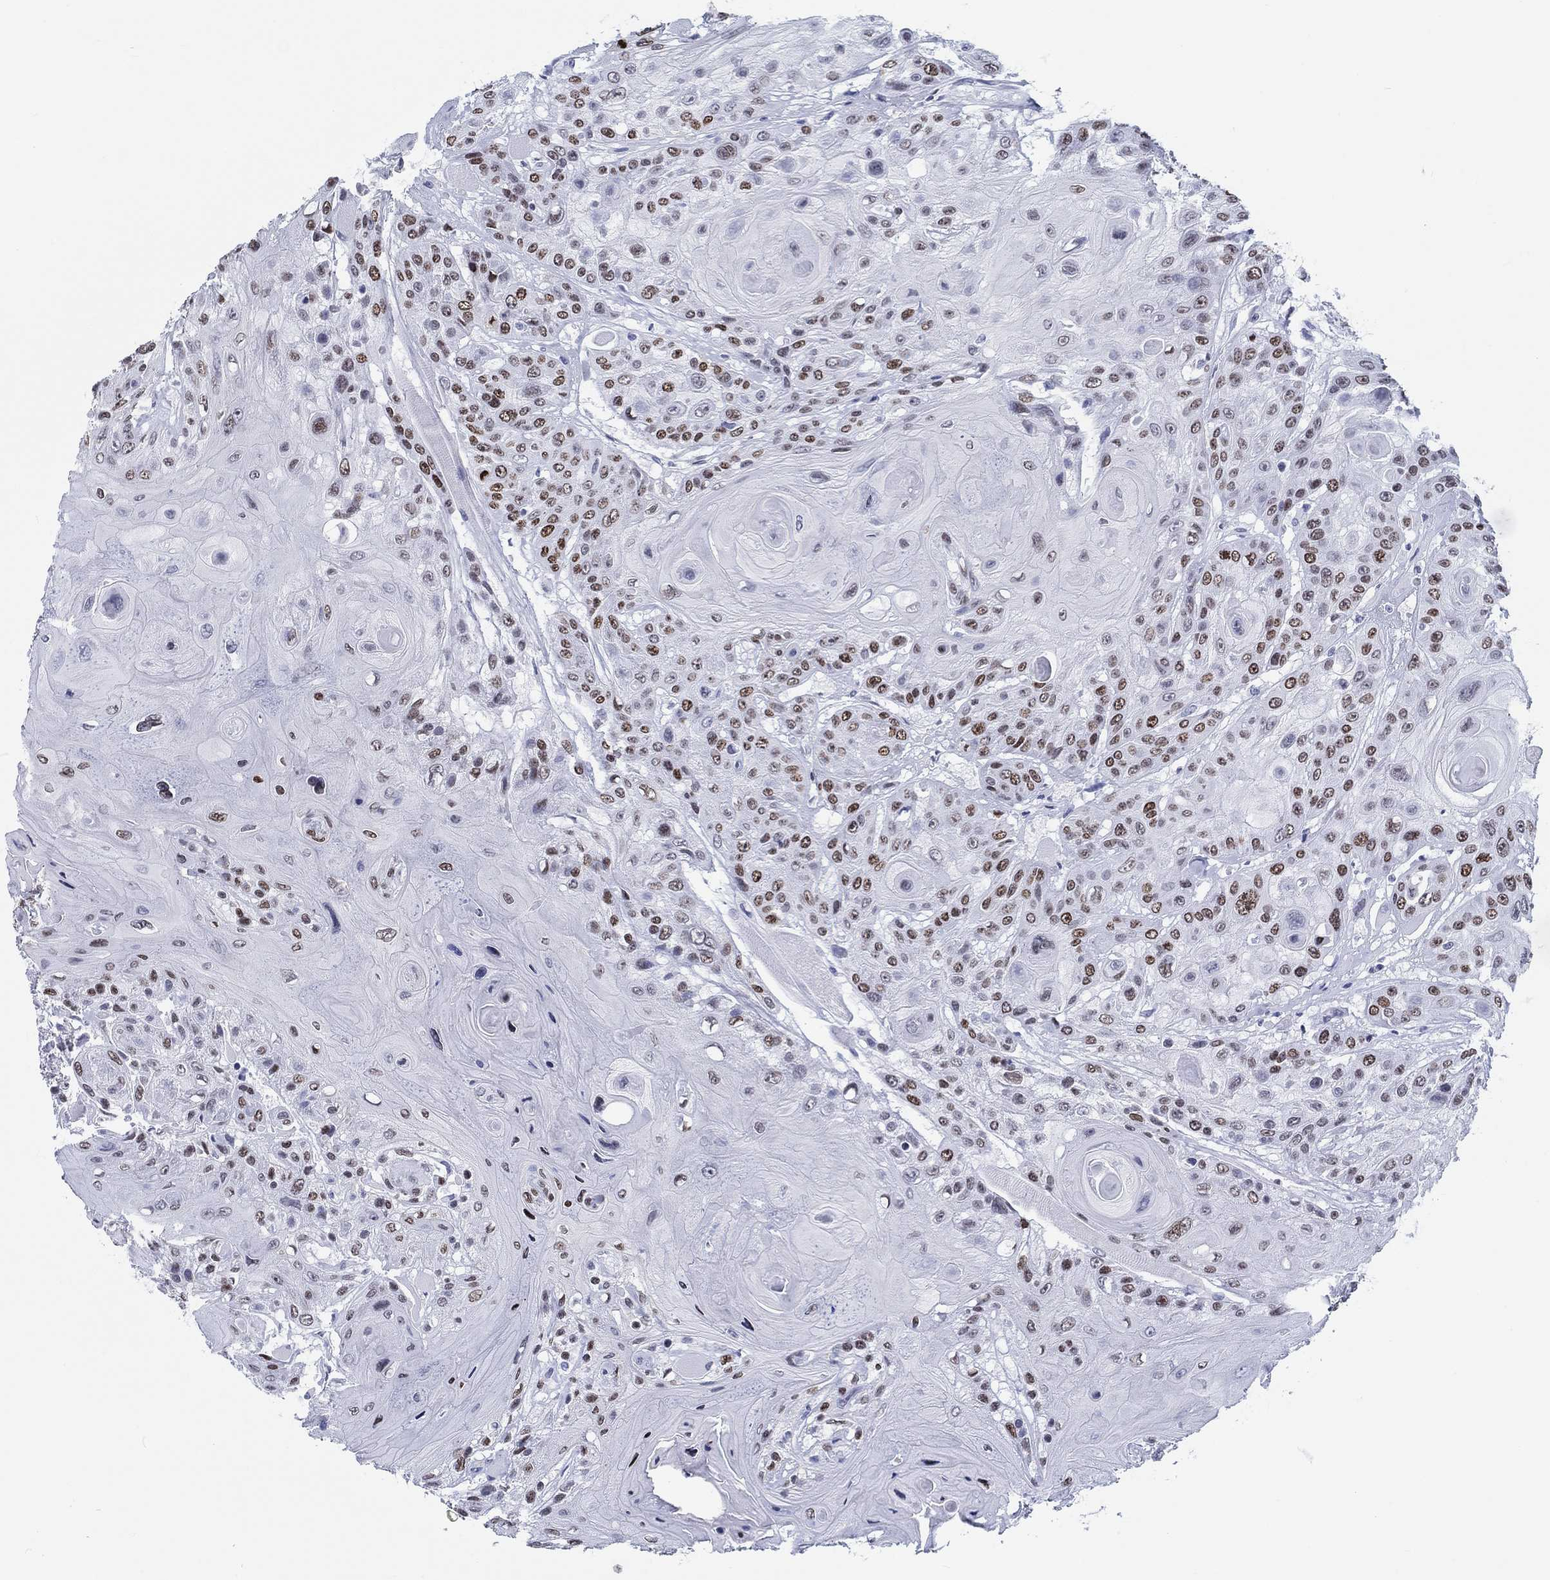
{"staining": {"intensity": "strong", "quantity": "<25%", "location": "nuclear"}, "tissue": "head and neck cancer", "cell_type": "Tumor cells", "image_type": "cancer", "snomed": [{"axis": "morphology", "description": "Squamous cell carcinoma, NOS"}, {"axis": "topography", "description": "Head-Neck"}], "caption": "Head and neck cancer (squamous cell carcinoma) stained with a brown dye exhibits strong nuclear positive expression in approximately <25% of tumor cells.", "gene": "H1-1", "patient": {"sex": "female", "age": 59}}